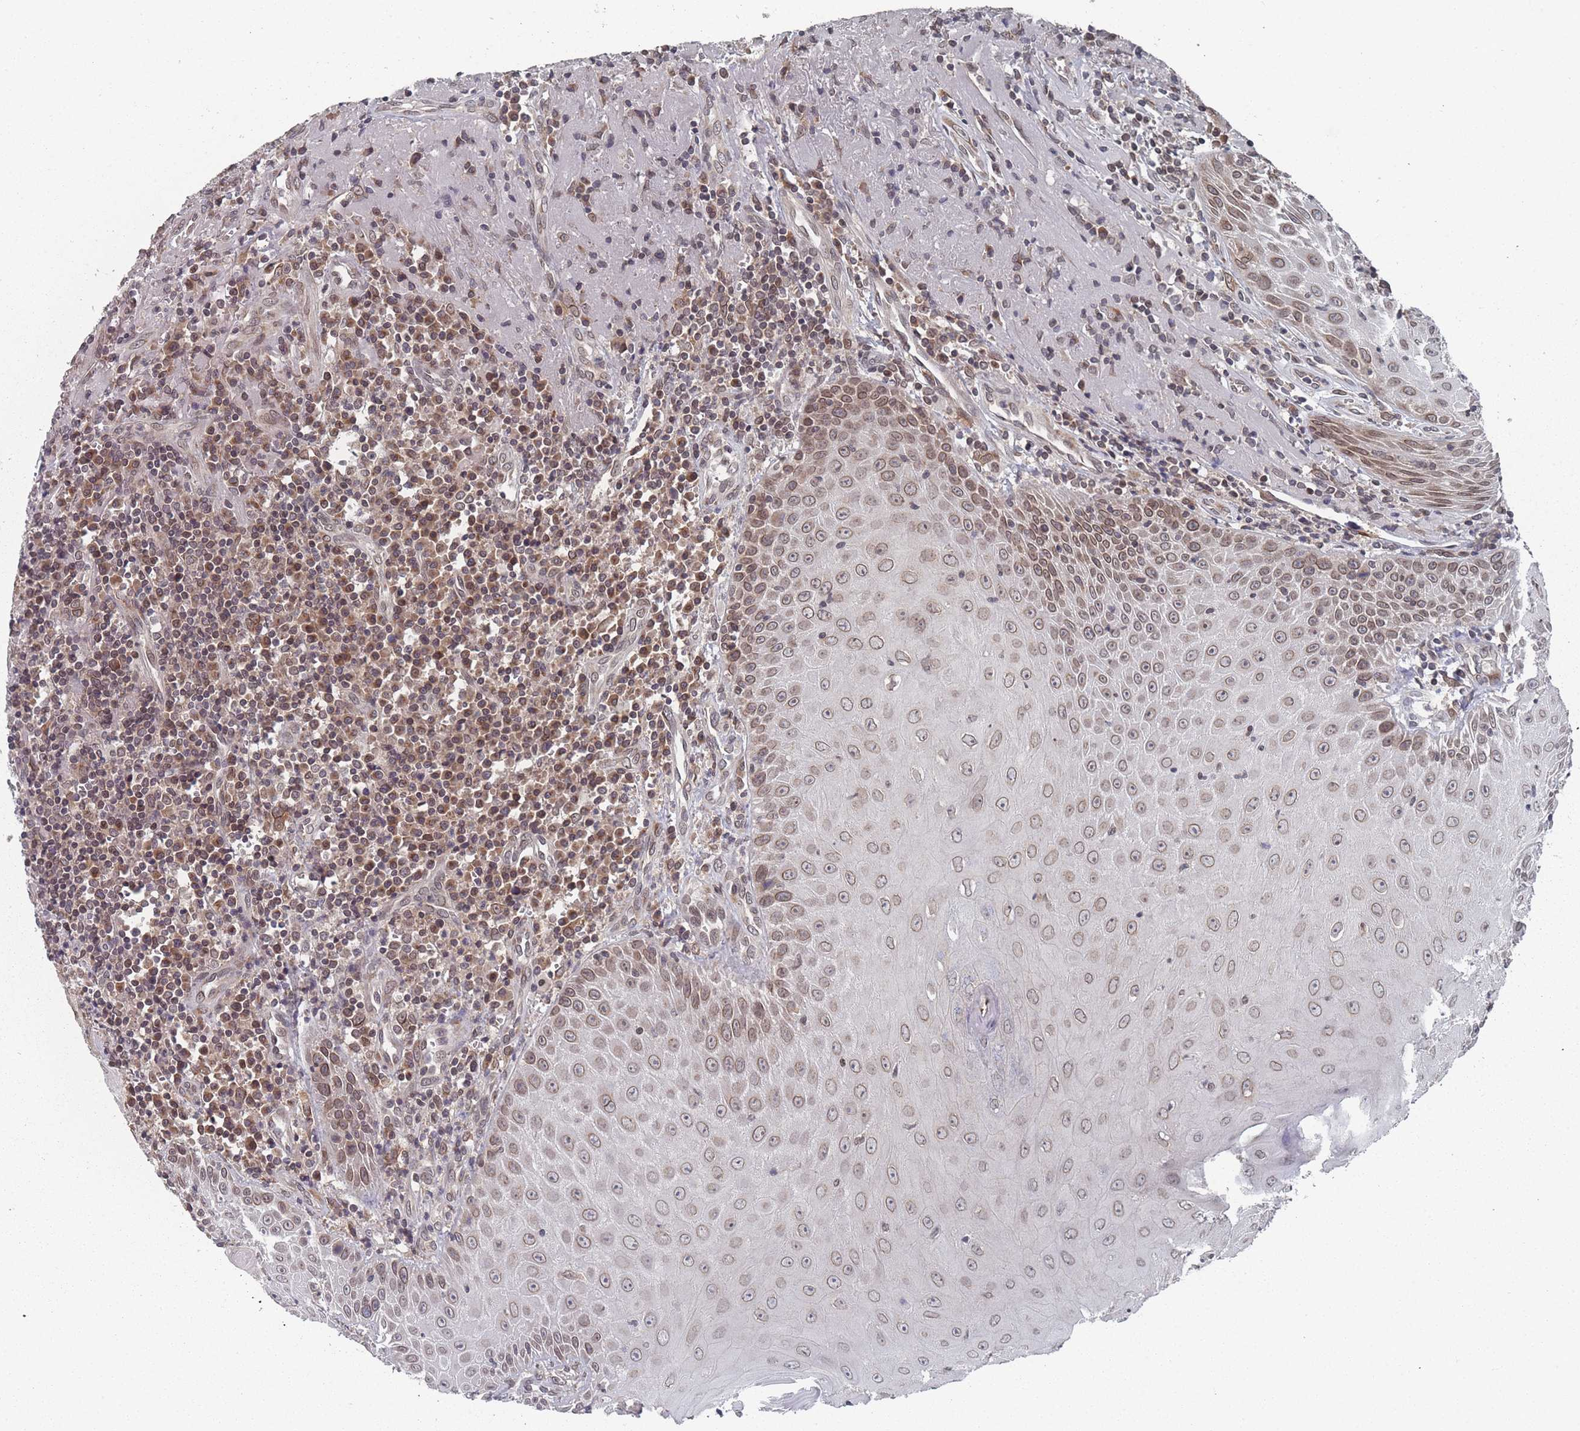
{"staining": {"intensity": "moderate", "quantity": ">75%", "location": "cytoplasmic/membranous,nuclear"}, "tissue": "head and neck cancer", "cell_type": "Tumor cells", "image_type": "cancer", "snomed": [{"axis": "morphology", "description": "Normal tissue, NOS"}, {"axis": "morphology", "description": "Squamous cell carcinoma, NOS"}, {"axis": "topography", "description": "Oral tissue"}, {"axis": "topography", "description": "Head-Neck"}], "caption": "Immunohistochemistry (IHC) image of squamous cell carcinoma (head and neck) stained for a protein (brown), which exhibits medium levels of moderate cytoplasmic/membranous and nuclear positivity in about >75% of tumor cells.", "gene": "TBC1D25", "patient": {"sex": "female", "age": 70}}